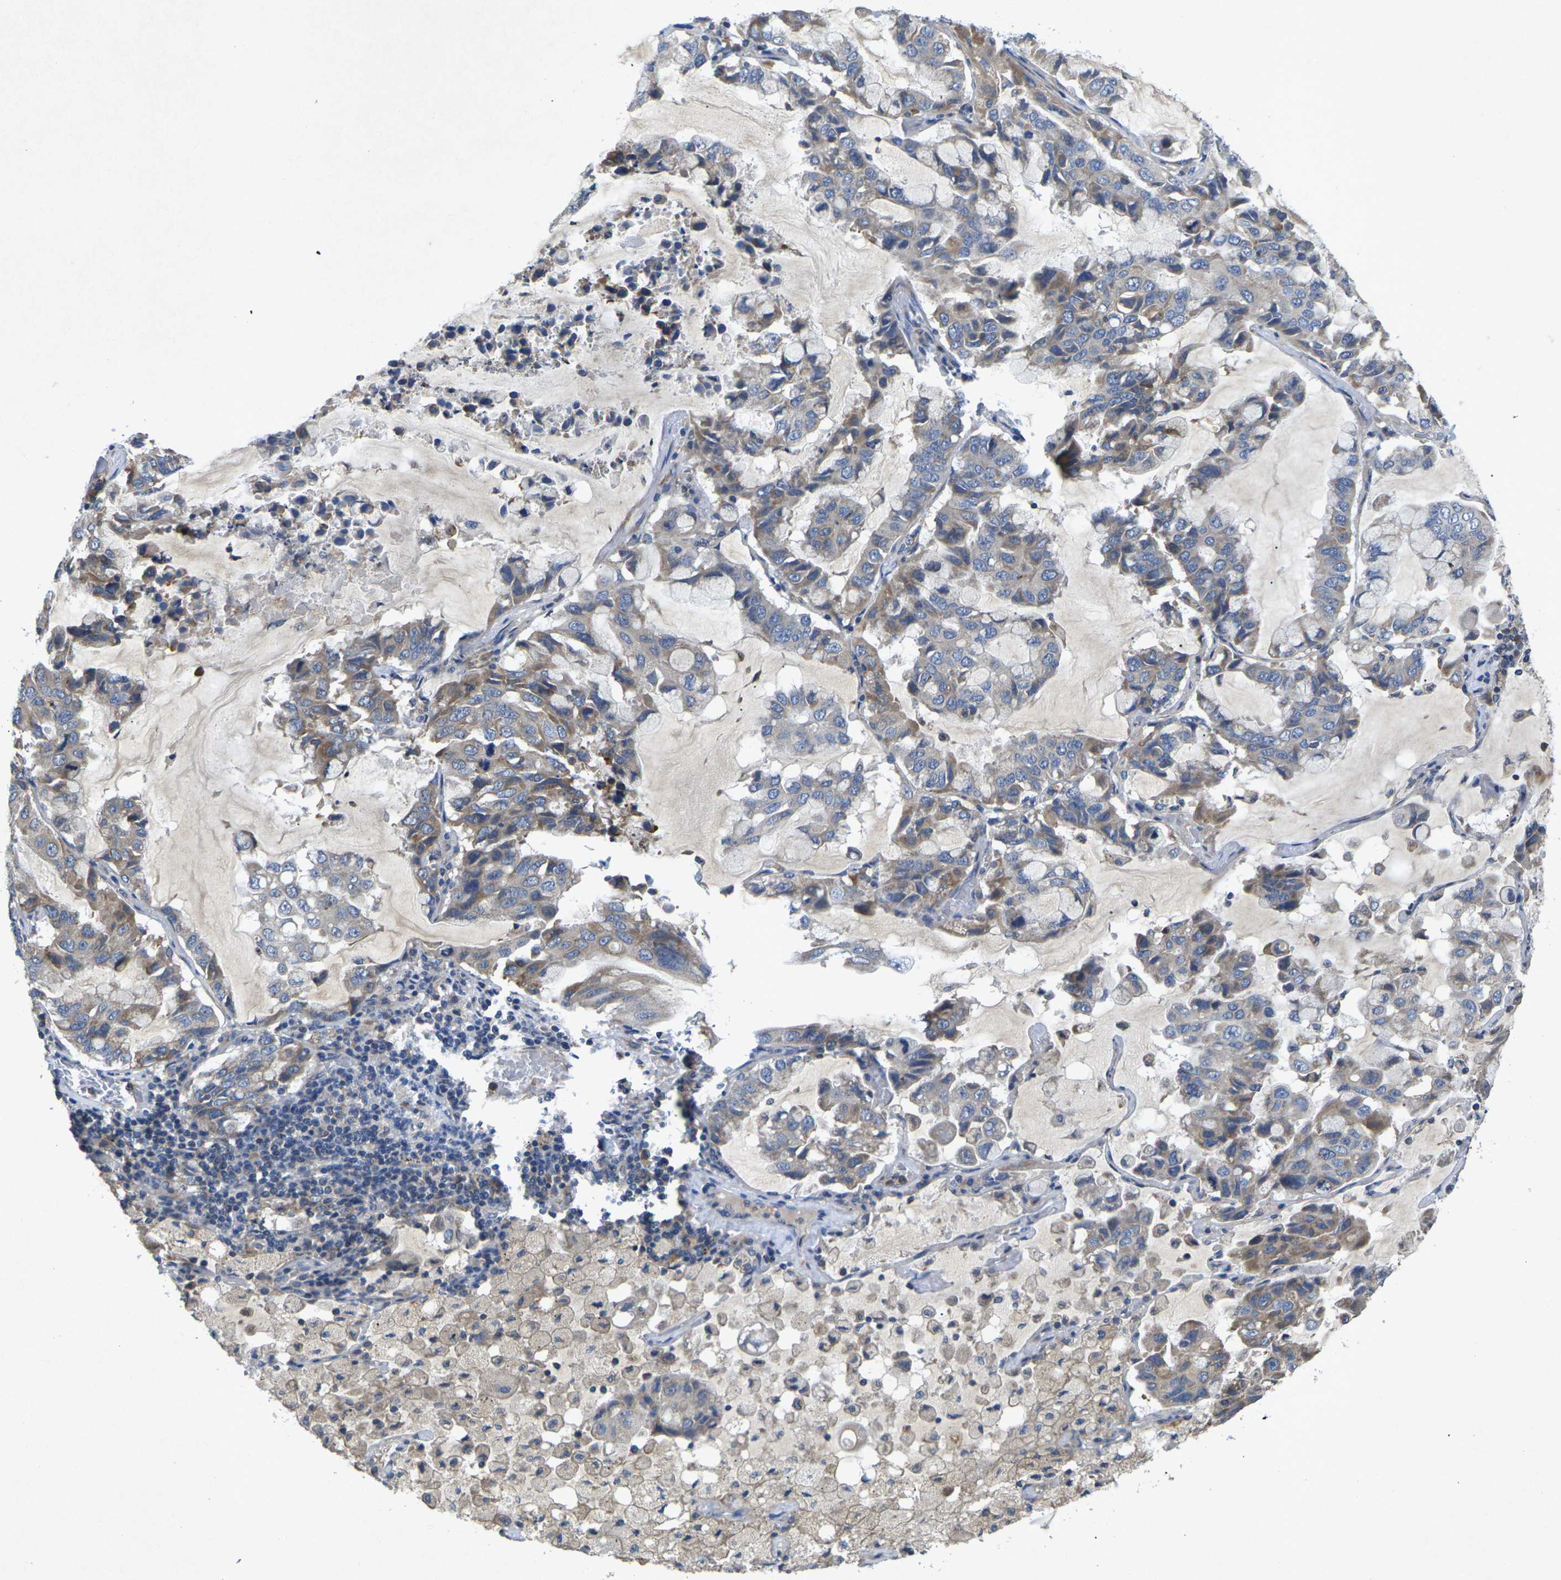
{"staining": {"intensity": "moderate", "quantity": "<25%", "location": "cytoplasmic/membranous"}, "tissue": "lung cancer", "cell_type": "Tumor cells", "image_type": "cancer", "snomed": [{"axis": "morphology", "description": "Adenocarcinoma, NOS"}, {"axis": "topography", "description": "Lung"}], "caption": "The photomicrograph reveals staining of adenocarcinoma (lung), revealing moderate cytoplasmic/membranous protein expression (brown color) within tumor cells.", "gene": "KIF1B", "patient": {"sex": "male", "age": 64}}